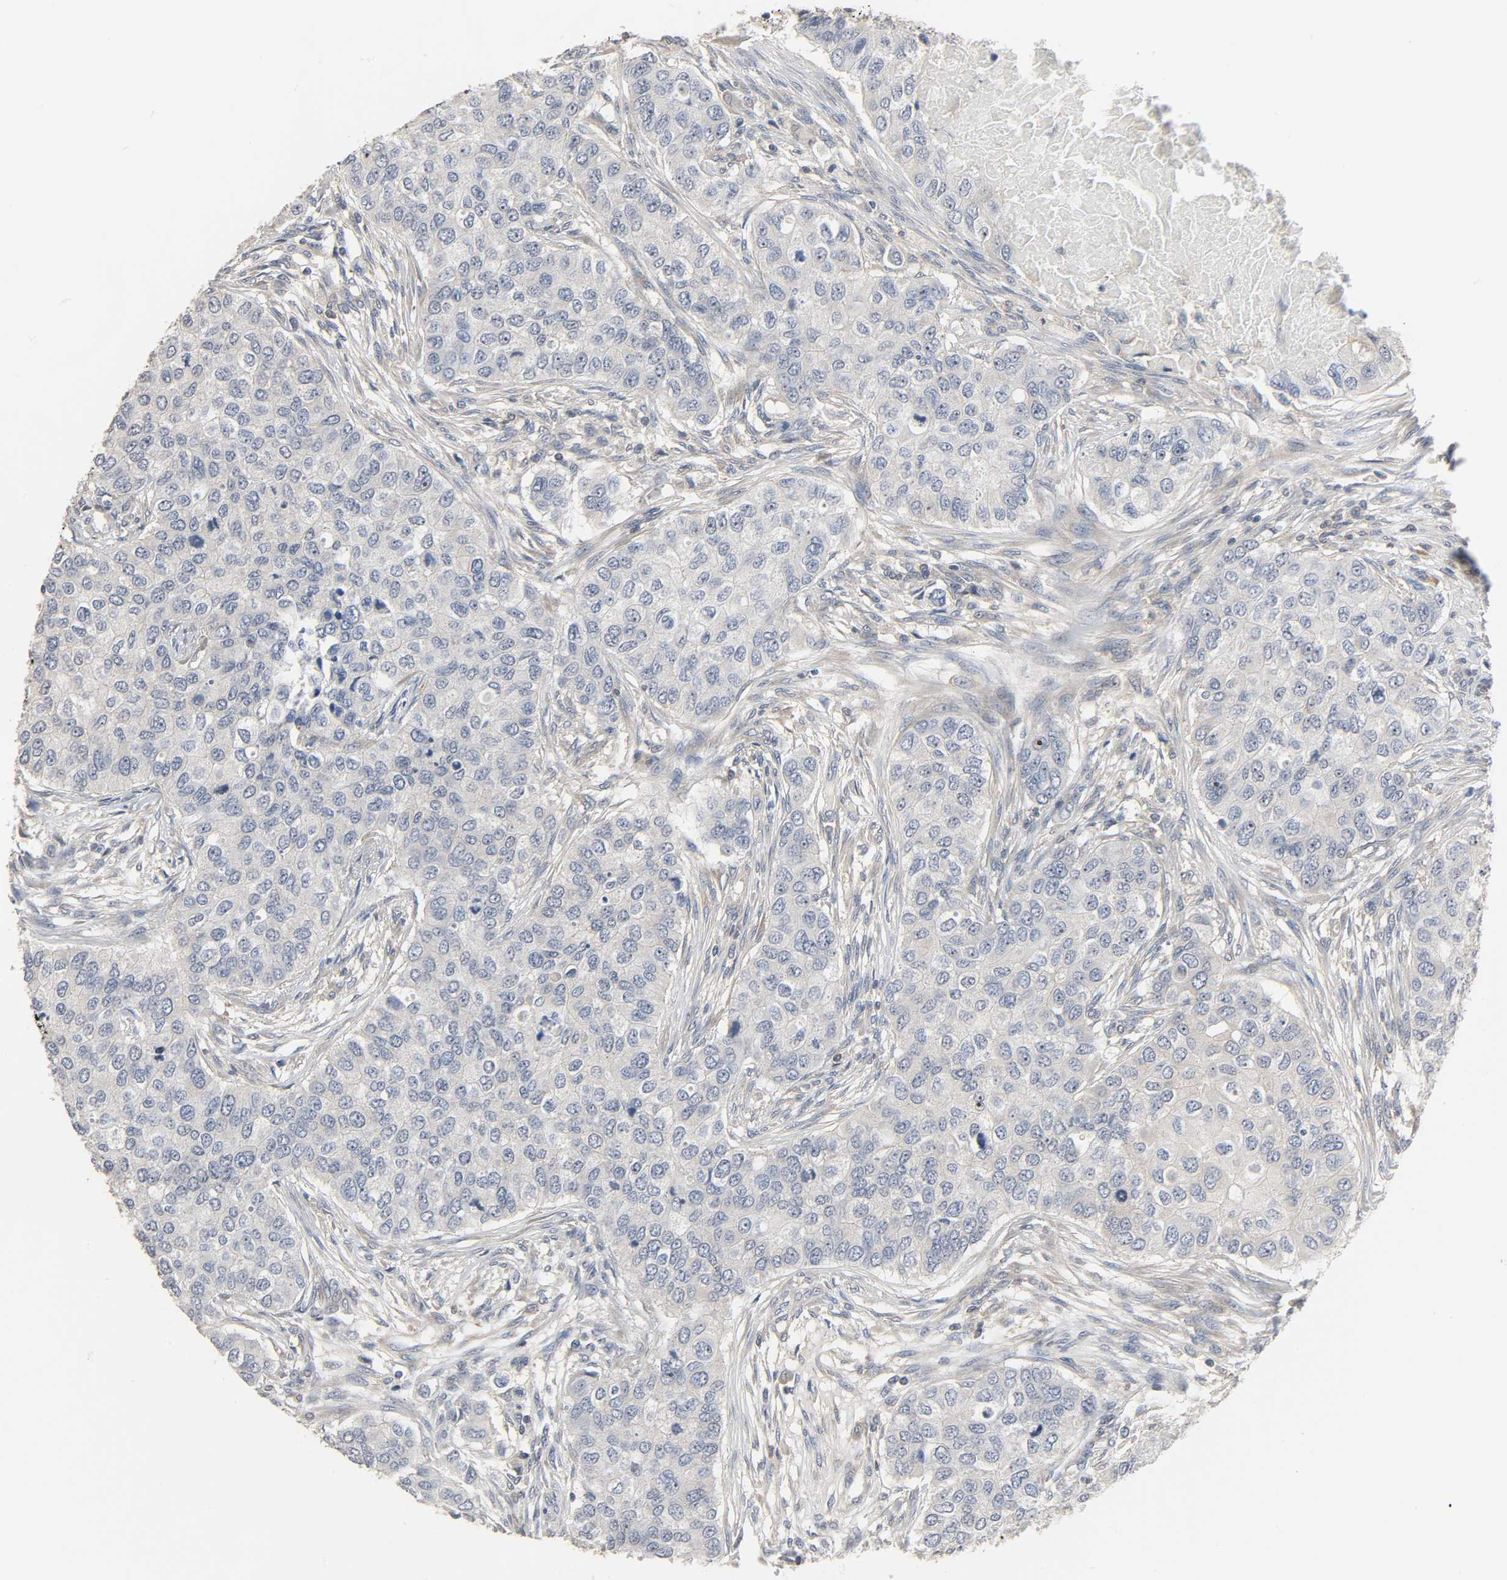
{"staining": {"intensity": "negative", "quantity": "none", "location": "none"}, "tissue": "breast cancer", "cell_type": "Tumor cells", "image_type": "cancer", "snomed": [{"axis": "morphology", "description": "Normal tissue, NOS"}, {"axis": "morphology", "description": "Duct carcinoma"}, {"axis": "topography", "description": "Breast"}], "caption": "Protein analysis of breast cancer (intraductal carcinoma) displays no significant expression in tumor cells.", "gene": "PLEKHA2", "patient": {"sex": "female", "age": 49}}